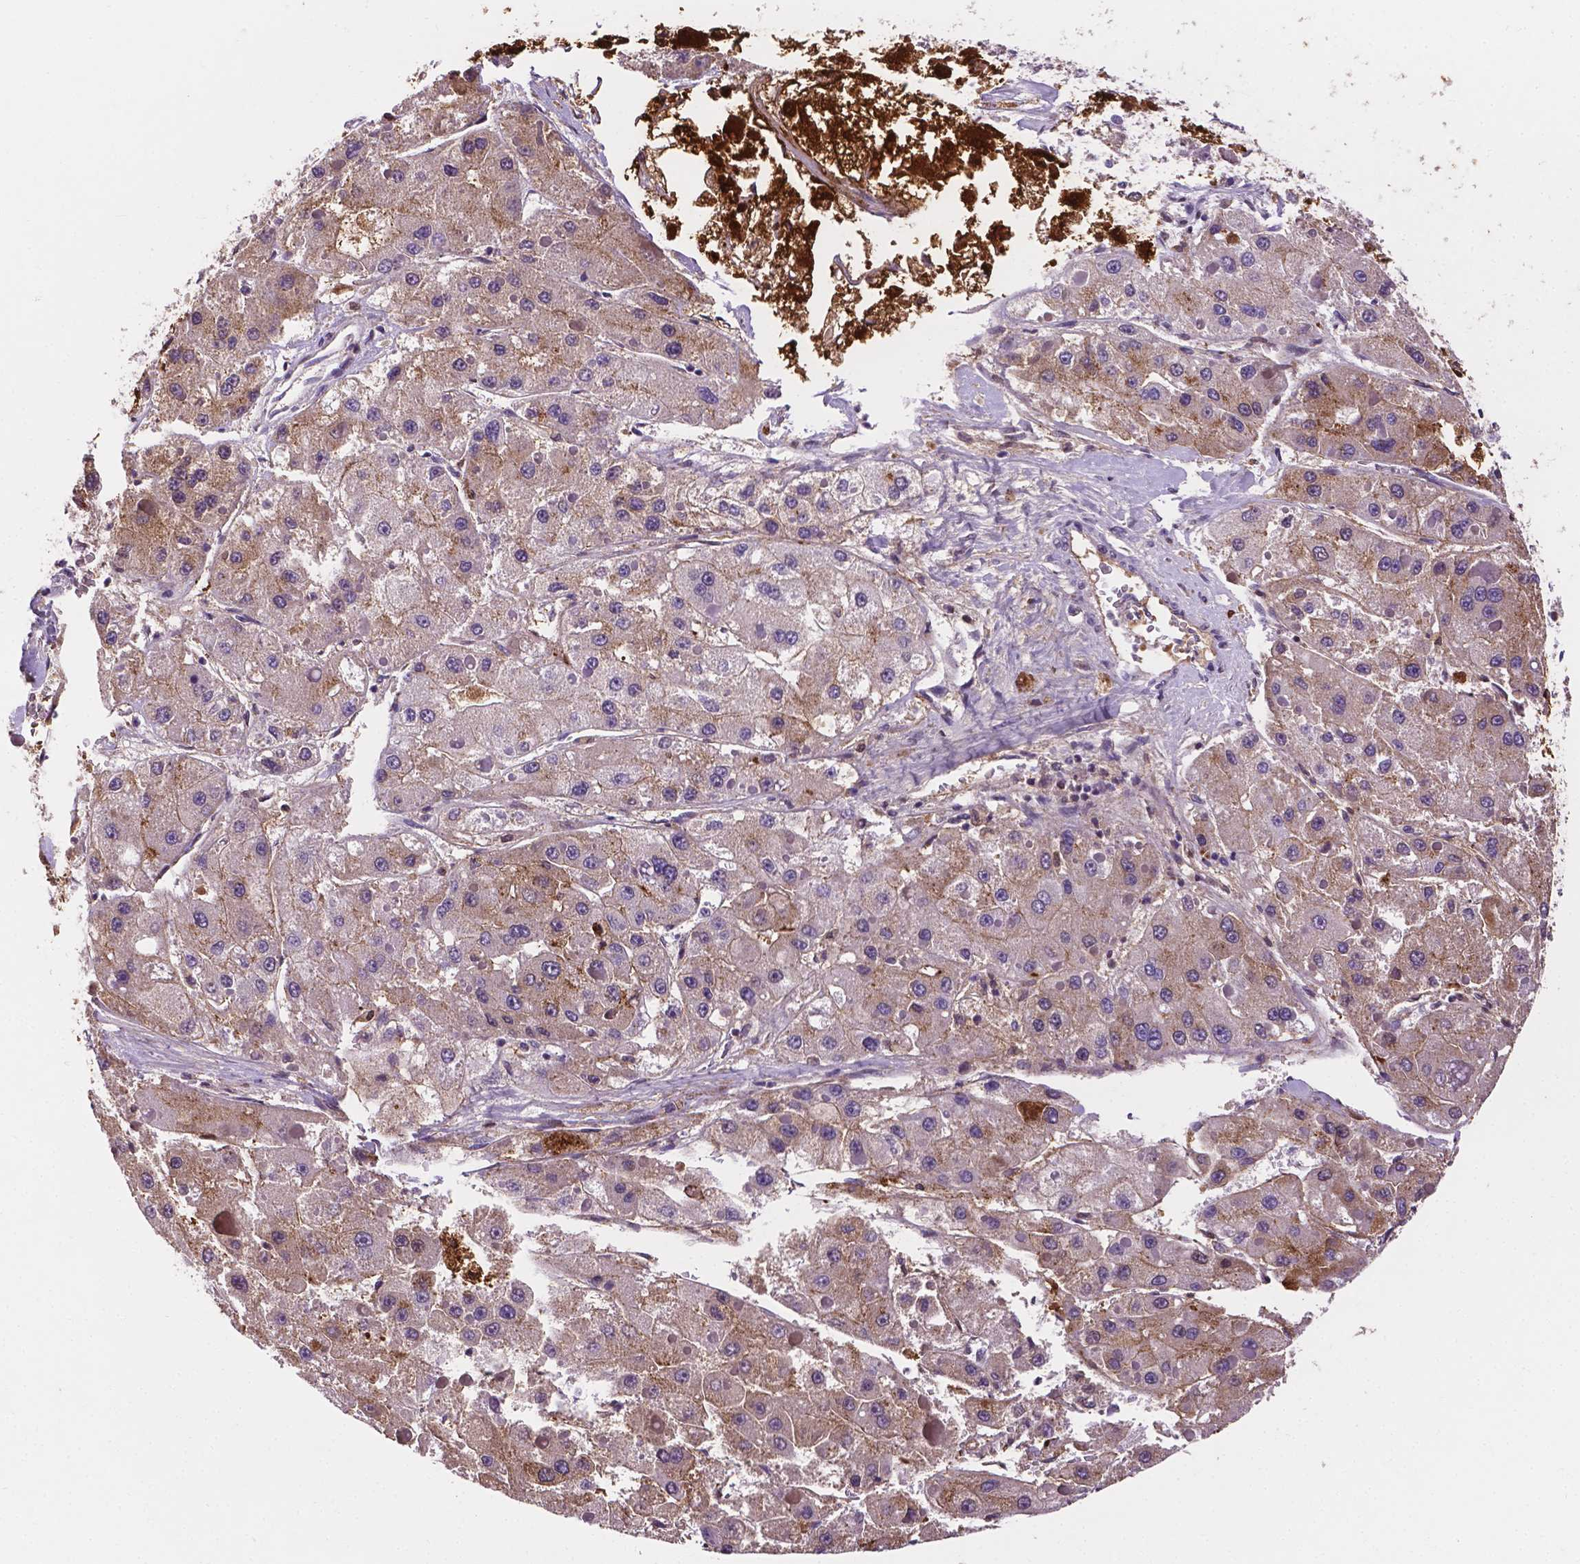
{"staining": {"intensity": "weak", "quantity": "25%-75%", "location": "cytoplasmic/membranous"}, "tissue": "liver cancer", "cell_type": "Tumor cells", "image_type": "cancer", "snomed": [{"axis": "morphology", "description": "Carcinoma, Hepatocellular, NOS"}, {"axis": "topography", "description": "Liver"}], "caption": "The immunohistochemical stain labels weak cytoplasmic/membranous positivity in tumor cells of hepatocellular carcinoma (liver) tissue. (brown staining indicates protein expression, while blue staining denotes nuclei).", "gene": "APOE", "patient": {"sex": "female", "age": 73}}